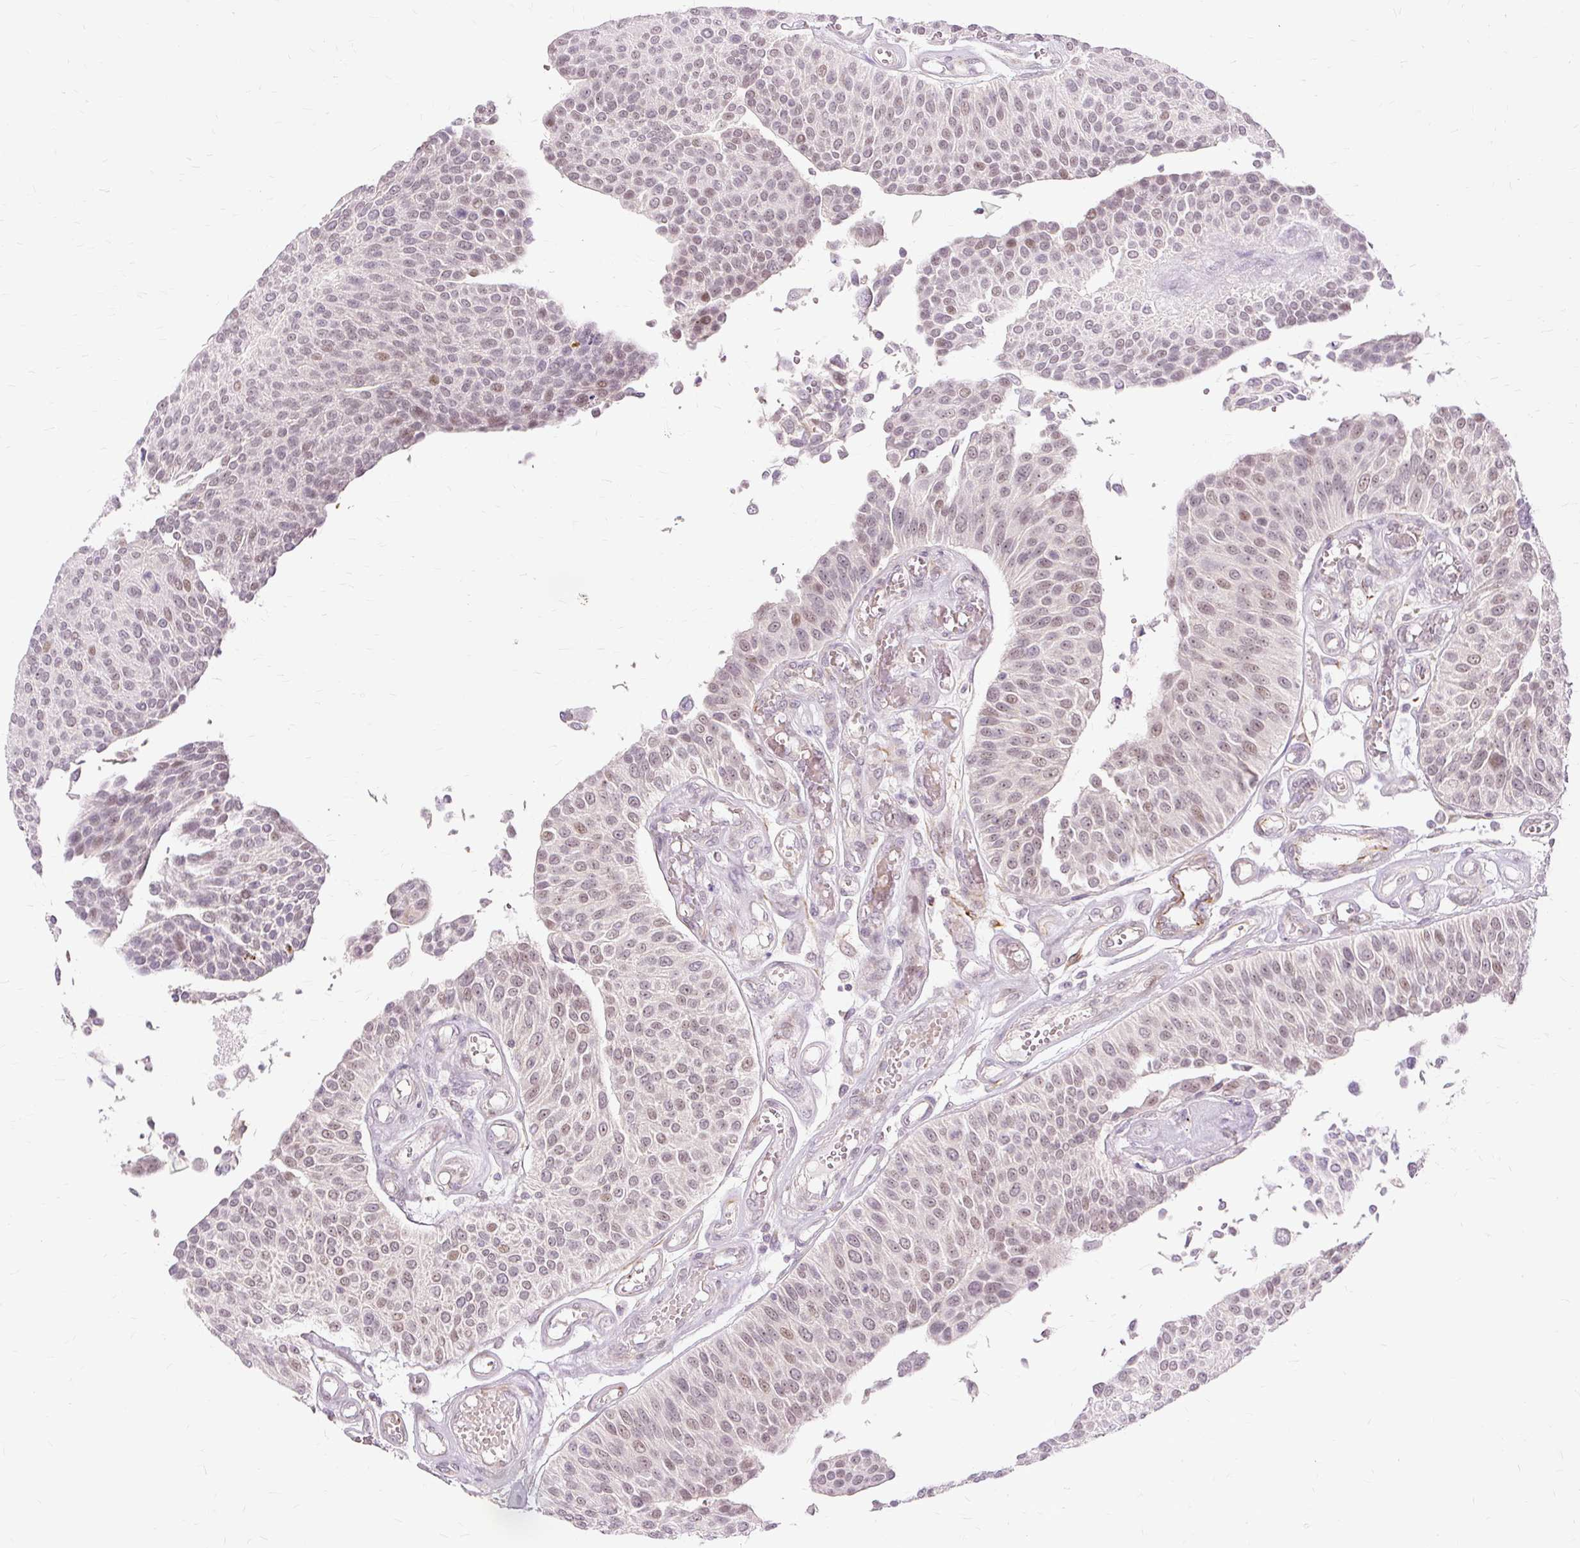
{"staining": {"intensity": "weak", "quantity": "25%-75%", "location": "nuclear"}, "tissue": "urothelial cancer", "cell_type": "Tumor cells", "image_type": "cancer", "snomed": [{"axis": "morphology", "description": "Urothelial carcinoma, NOS"}, {"axis": "topography", "description": "Urinary bladder"}], "caption": "Transitional cell carcinoma was stained to show a protein in brown. There is low levels of weak nuclear positivity in about 25%-75% of tumor cells.", "gene": "MMACHC", "patient": {"sex": "male", "age": 55}}